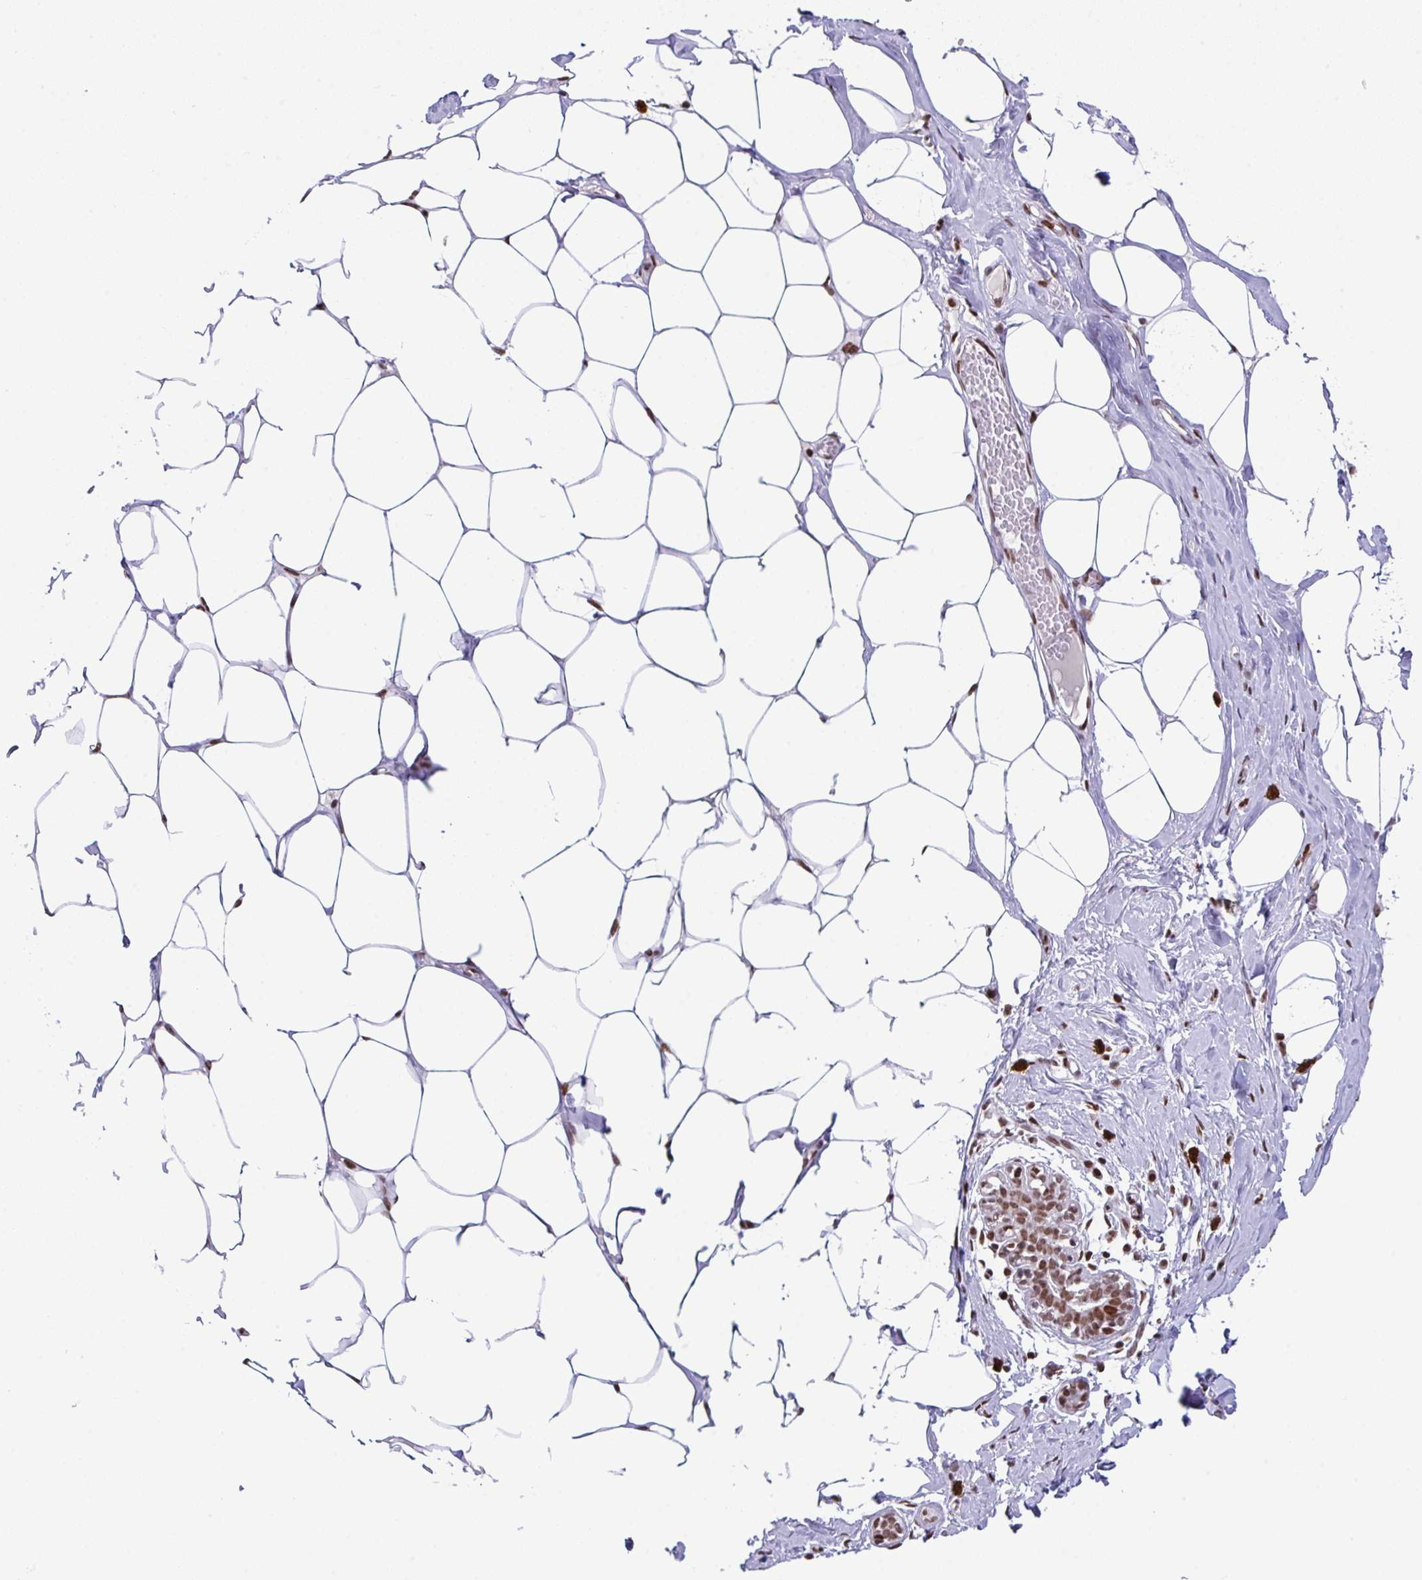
{"staining": {"intensity": "moderate", "quantity": "25%-75%", "location": "nuclear"}, "tissue": "breast", "cell_type": "Adipocytes", "image_type": "normal", "snomed": [{"axis": "morphology", "description": "Normal tissue, NOS"}, {"axis": "topography", "description": "Breast"}], "caption": "Protein staining of benign breast exhibits moderate nuclear staining in approximately 25%-75% of adipocytes. The protein of interest is stained brown, and the nuclei are stained in blue (DAB (3,3'-diaminobenzidine) IHC with brightfield microscopy, high magnification).", "gene": "CLP1", "patient": {"sex": "female", "age": 27}}